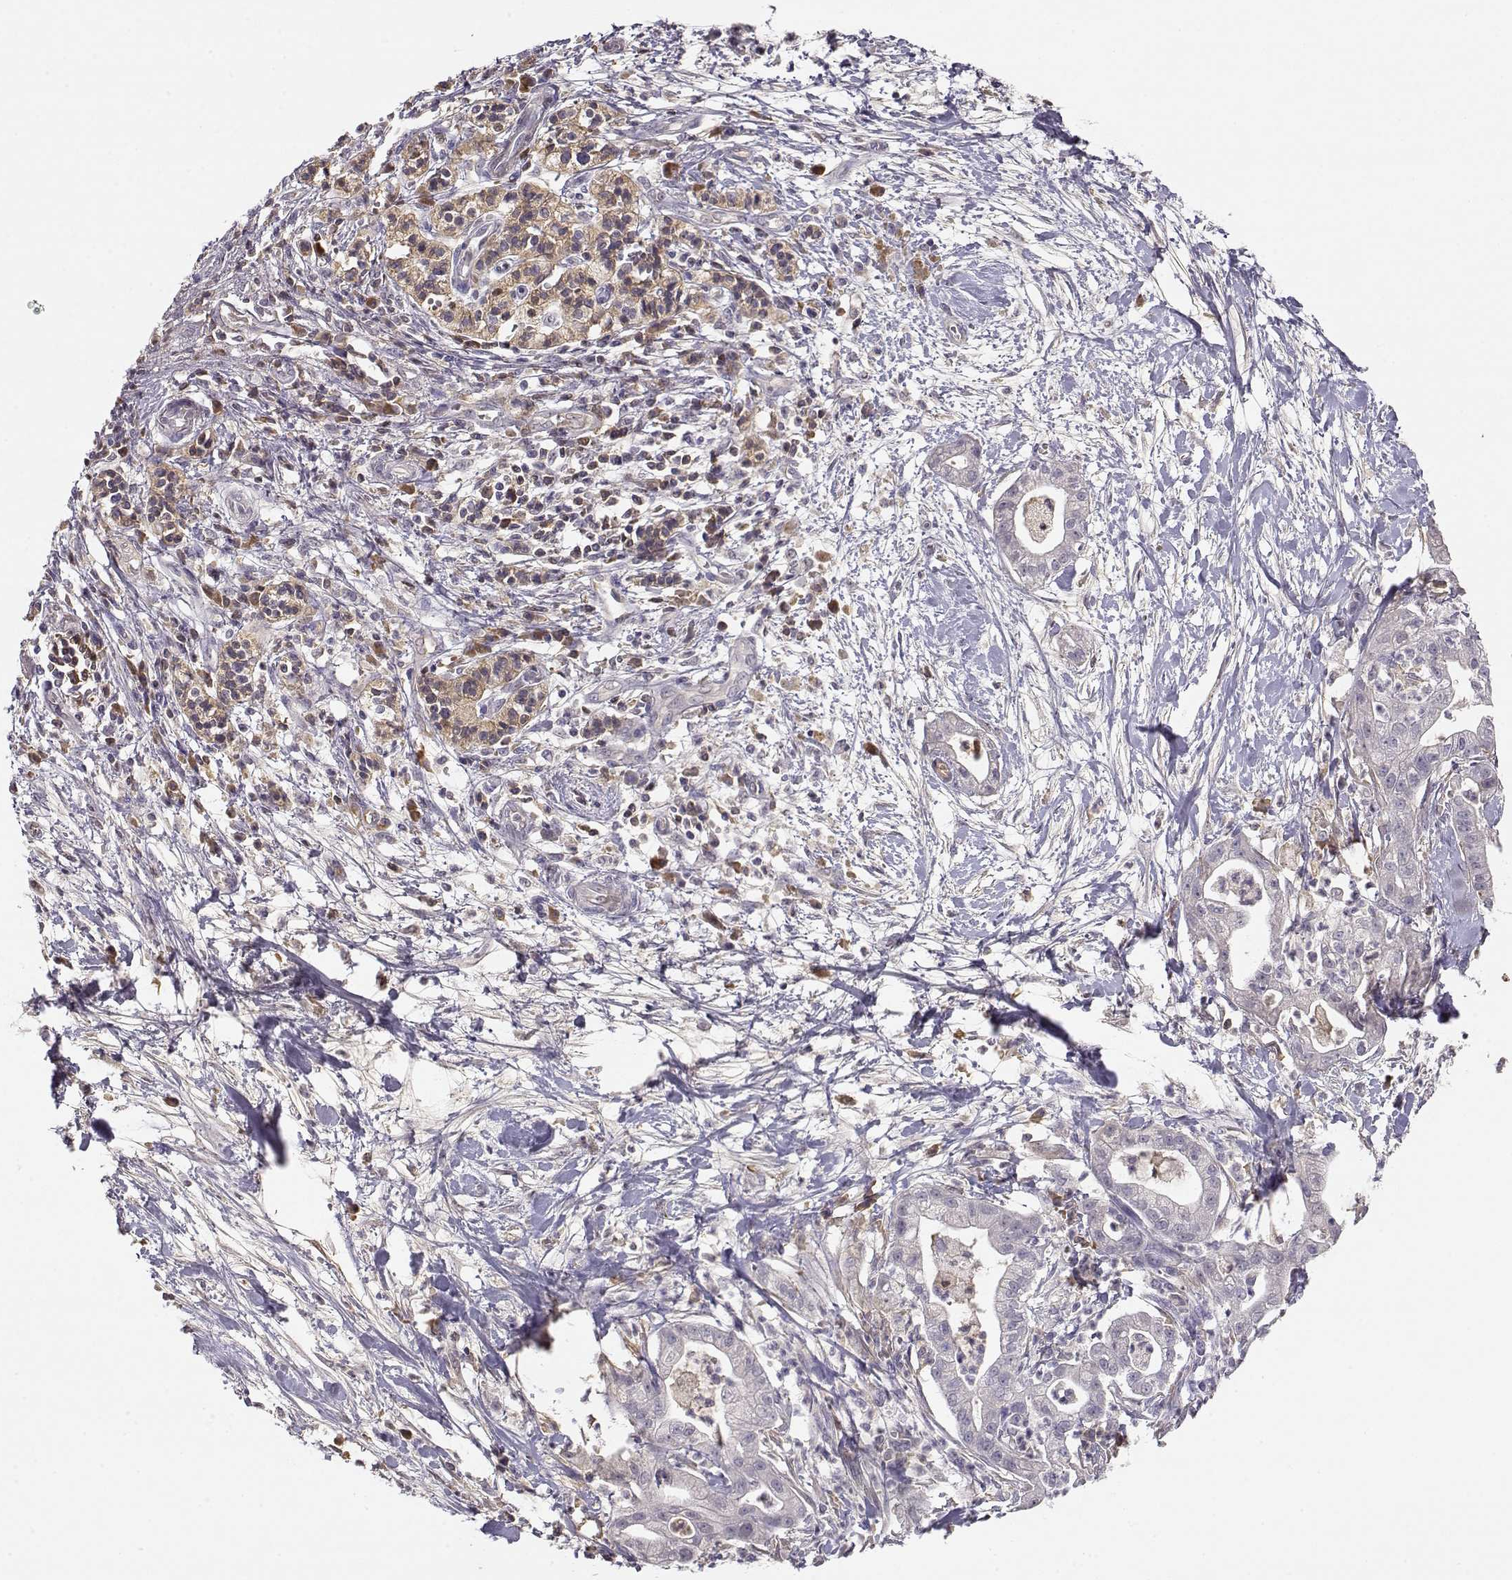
{"staining": {"intensity": "negative", "quantity": "none", "location": "none"}, "tissue": "pancreatic cancer", "cell_type": "Tumor cells", "image_type": "cancer", "snomed": [{"axis": "morphology", "description": "Normal tissue, NOS"}, {"axis": "morphology", "description": "Adenocarcinoma, NOS"}, {"axis": "topography", "description": "Lymph node"}, {"axis": "topography", "description": "Pancreas"}], "caption": "The IHC image has no significant positivity in tumor cells of pancreatic cancer (adenocarcinoma) tissue. (IHC, brightfield microscopy, high magnification).", "gene": "TACR1", "patient": {"sex": "female", "age": 58}}